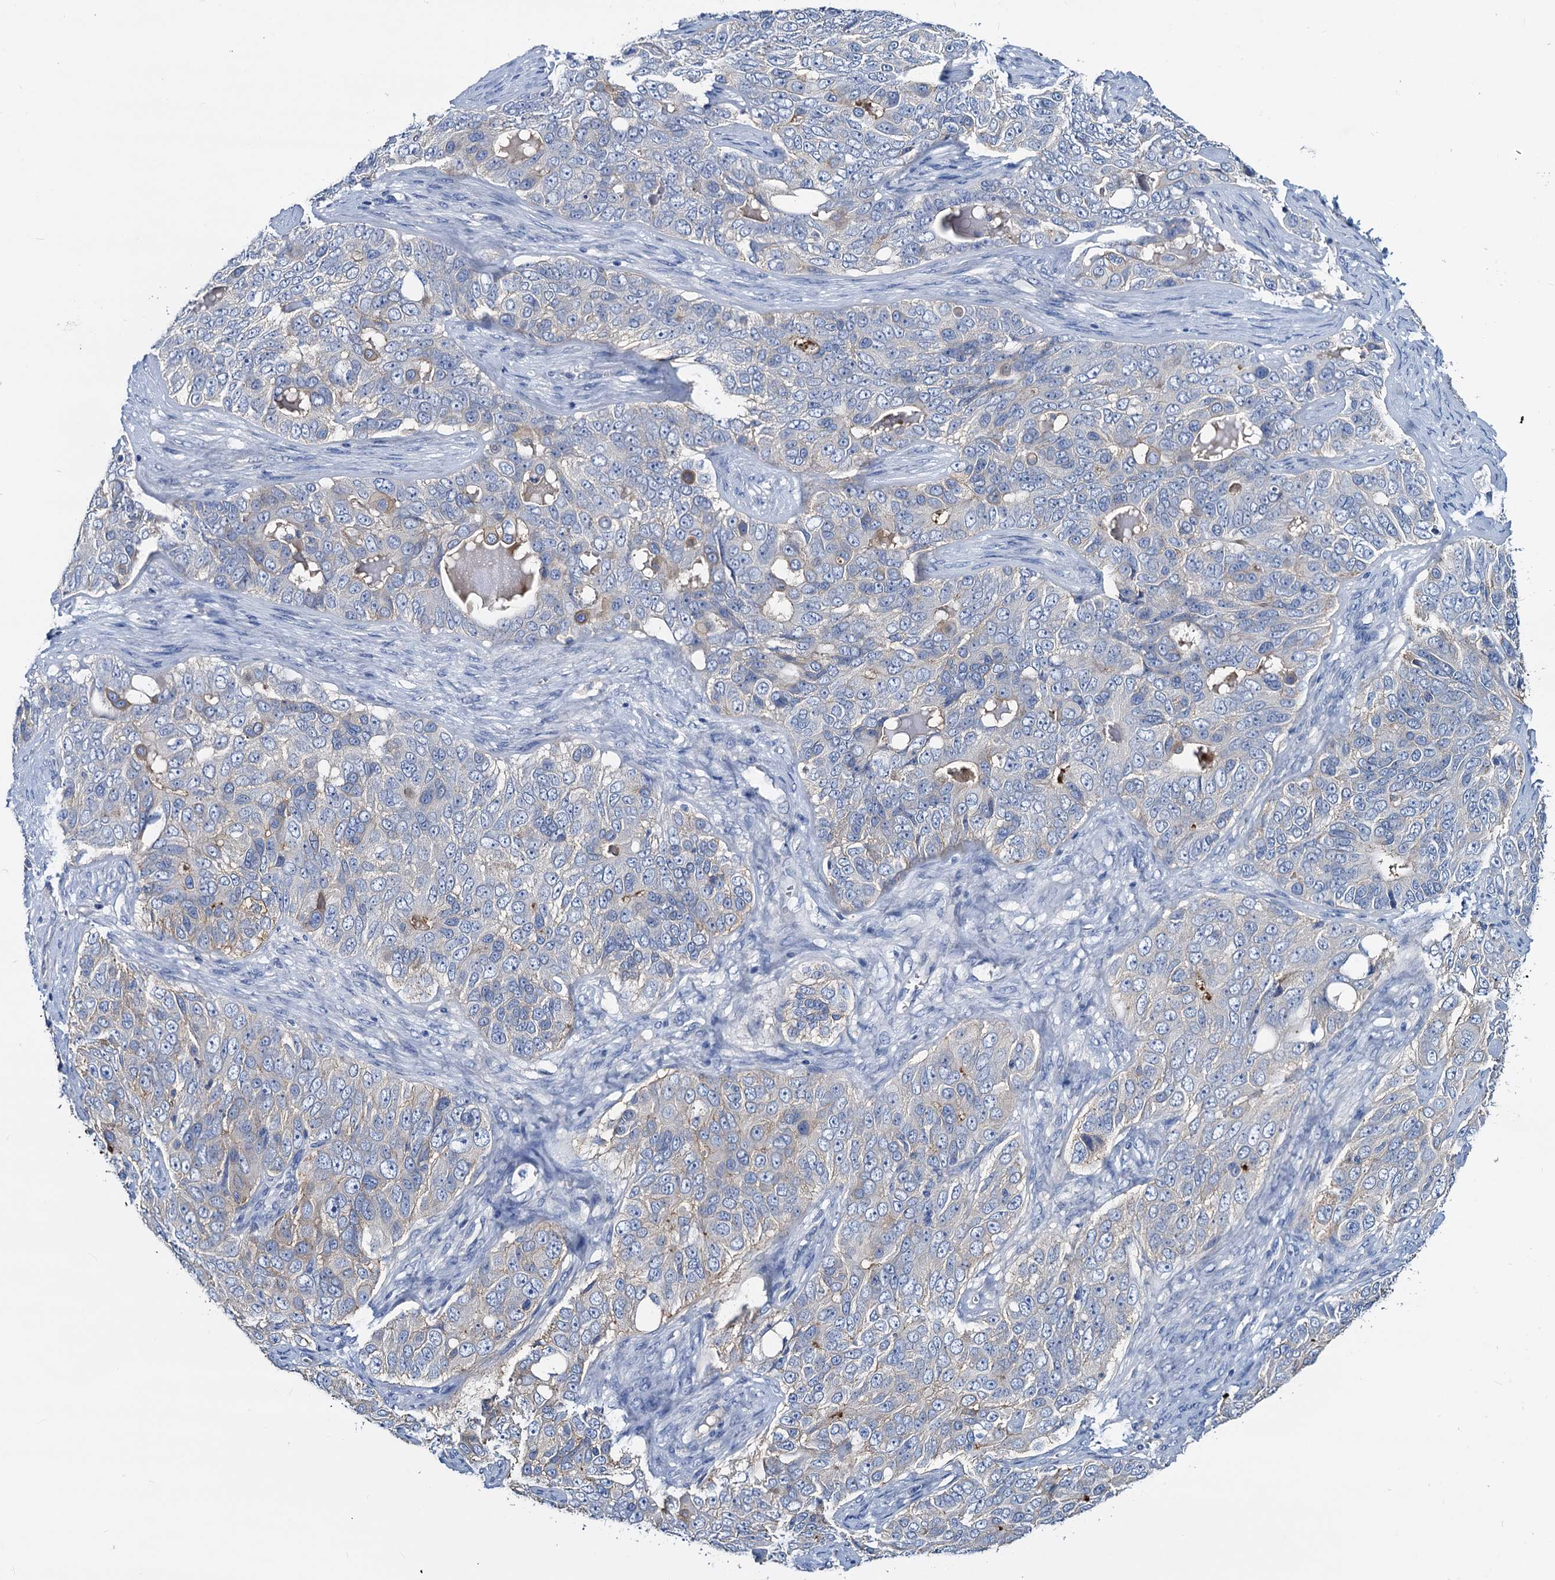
{"staining": {"intensity": "weak", "quantity": "<25%", "location": "cytoplasmic/membranous"}, "tissue": "ovarian cancer", "cell_type": "Tumor cells", "image_type": "cancer", "snomed": [{"axis": "morphology", "description": "Carcinoma, endometroid"}, {"axis": "topography", "description": "Ovary"}], "caption": "This is a micrograph of IHC staining of ovarian endometroid carcinoma, which shows no positivity in tumor cells.", "gene": "DYDC2", "patient": {"sex": "female", "age": 51}}